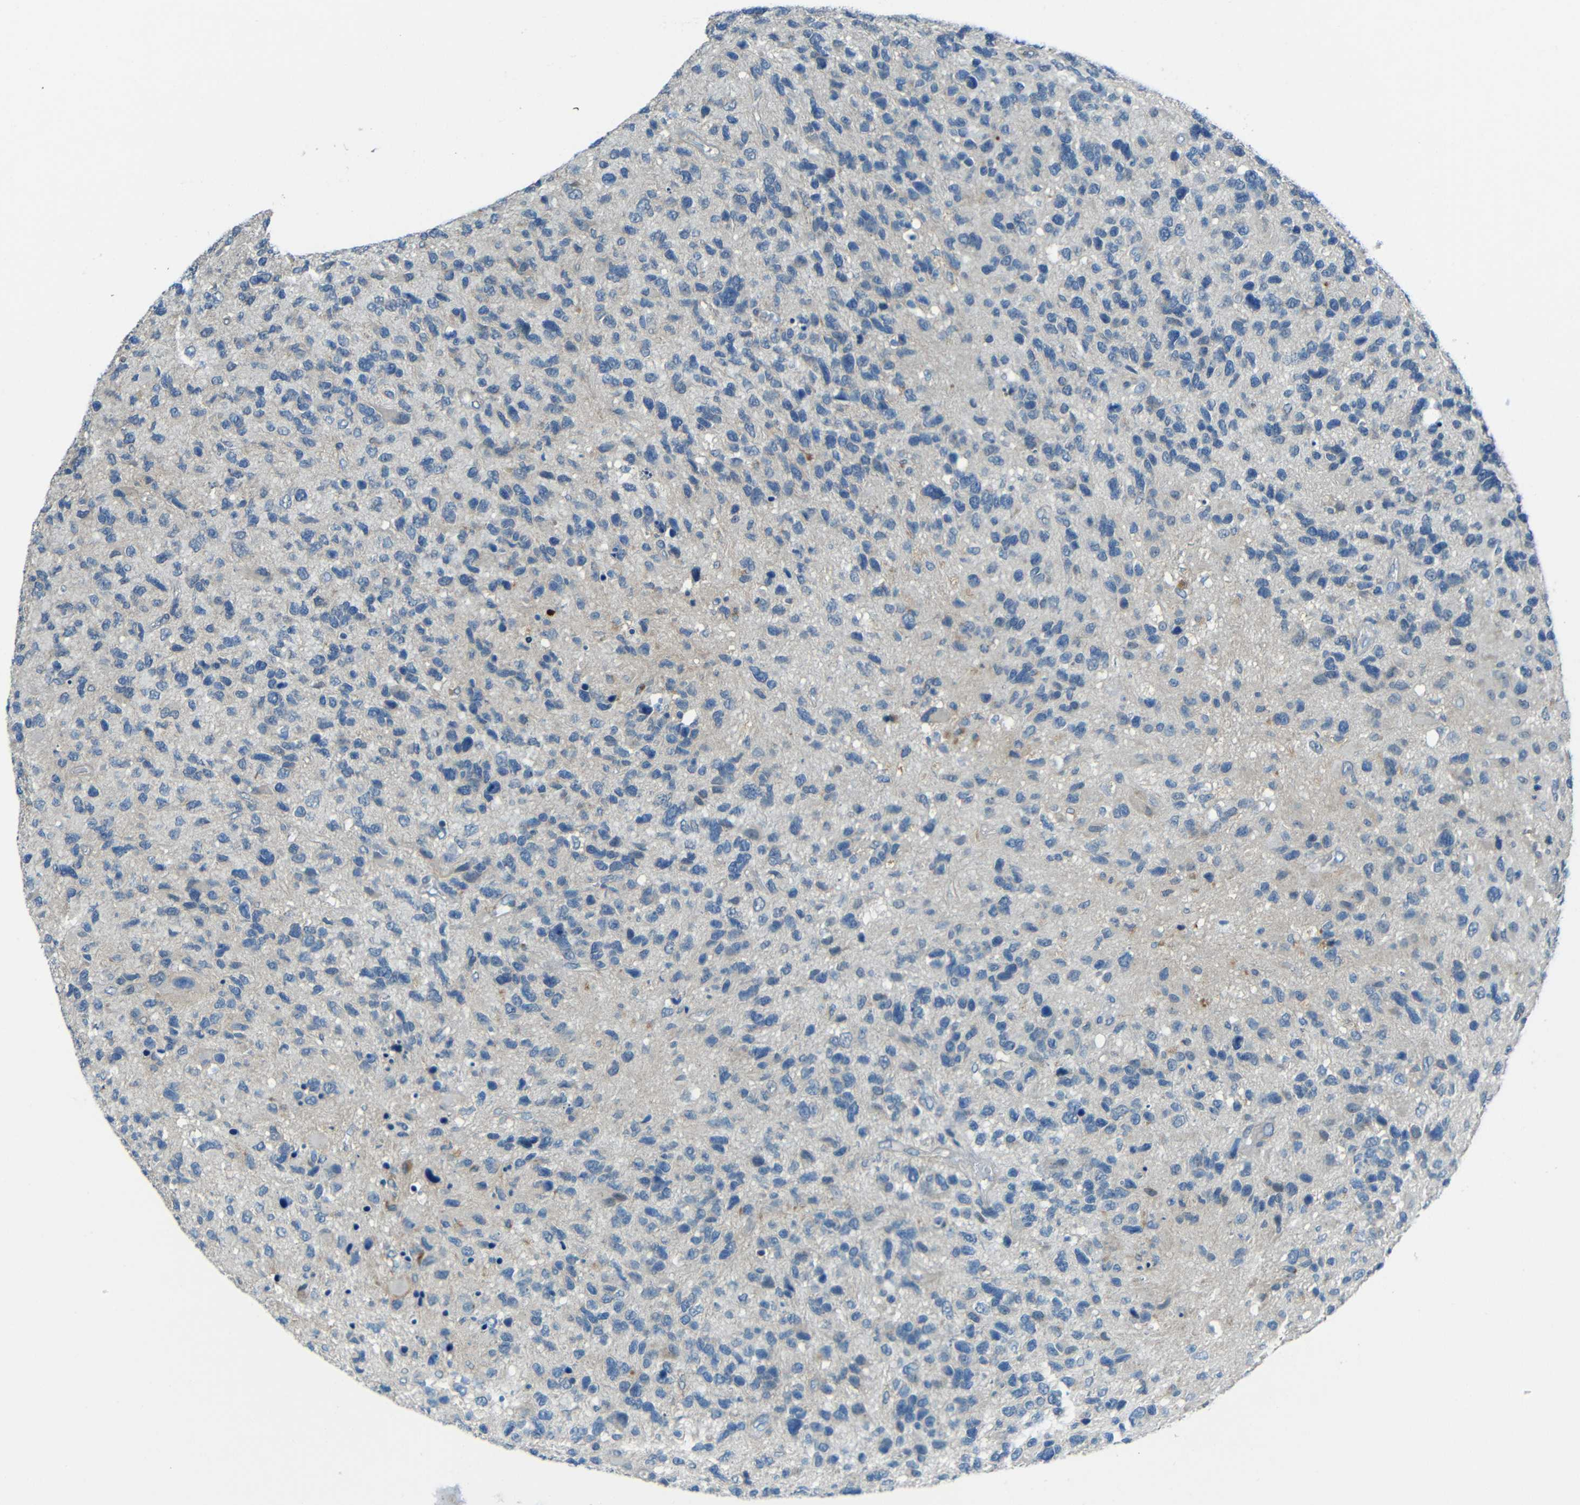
{"staining": {"intensity": "negative", "quantity": "none", "location": "none"}, "tissue": "glioma", "cell_type": "Tumor cells", "image_type": "cancer", "snomed": [{"axis": "morphology", "description": "Glioma, malignant, High grade"}, {"axis": "topography", "description": "Brain"}], "caption": "Human glioma stained for a protein using IHC shows no positivity in tumor cells.", "gene": "ANKRD22", "patient": {"sex": "female", "age": 58}}